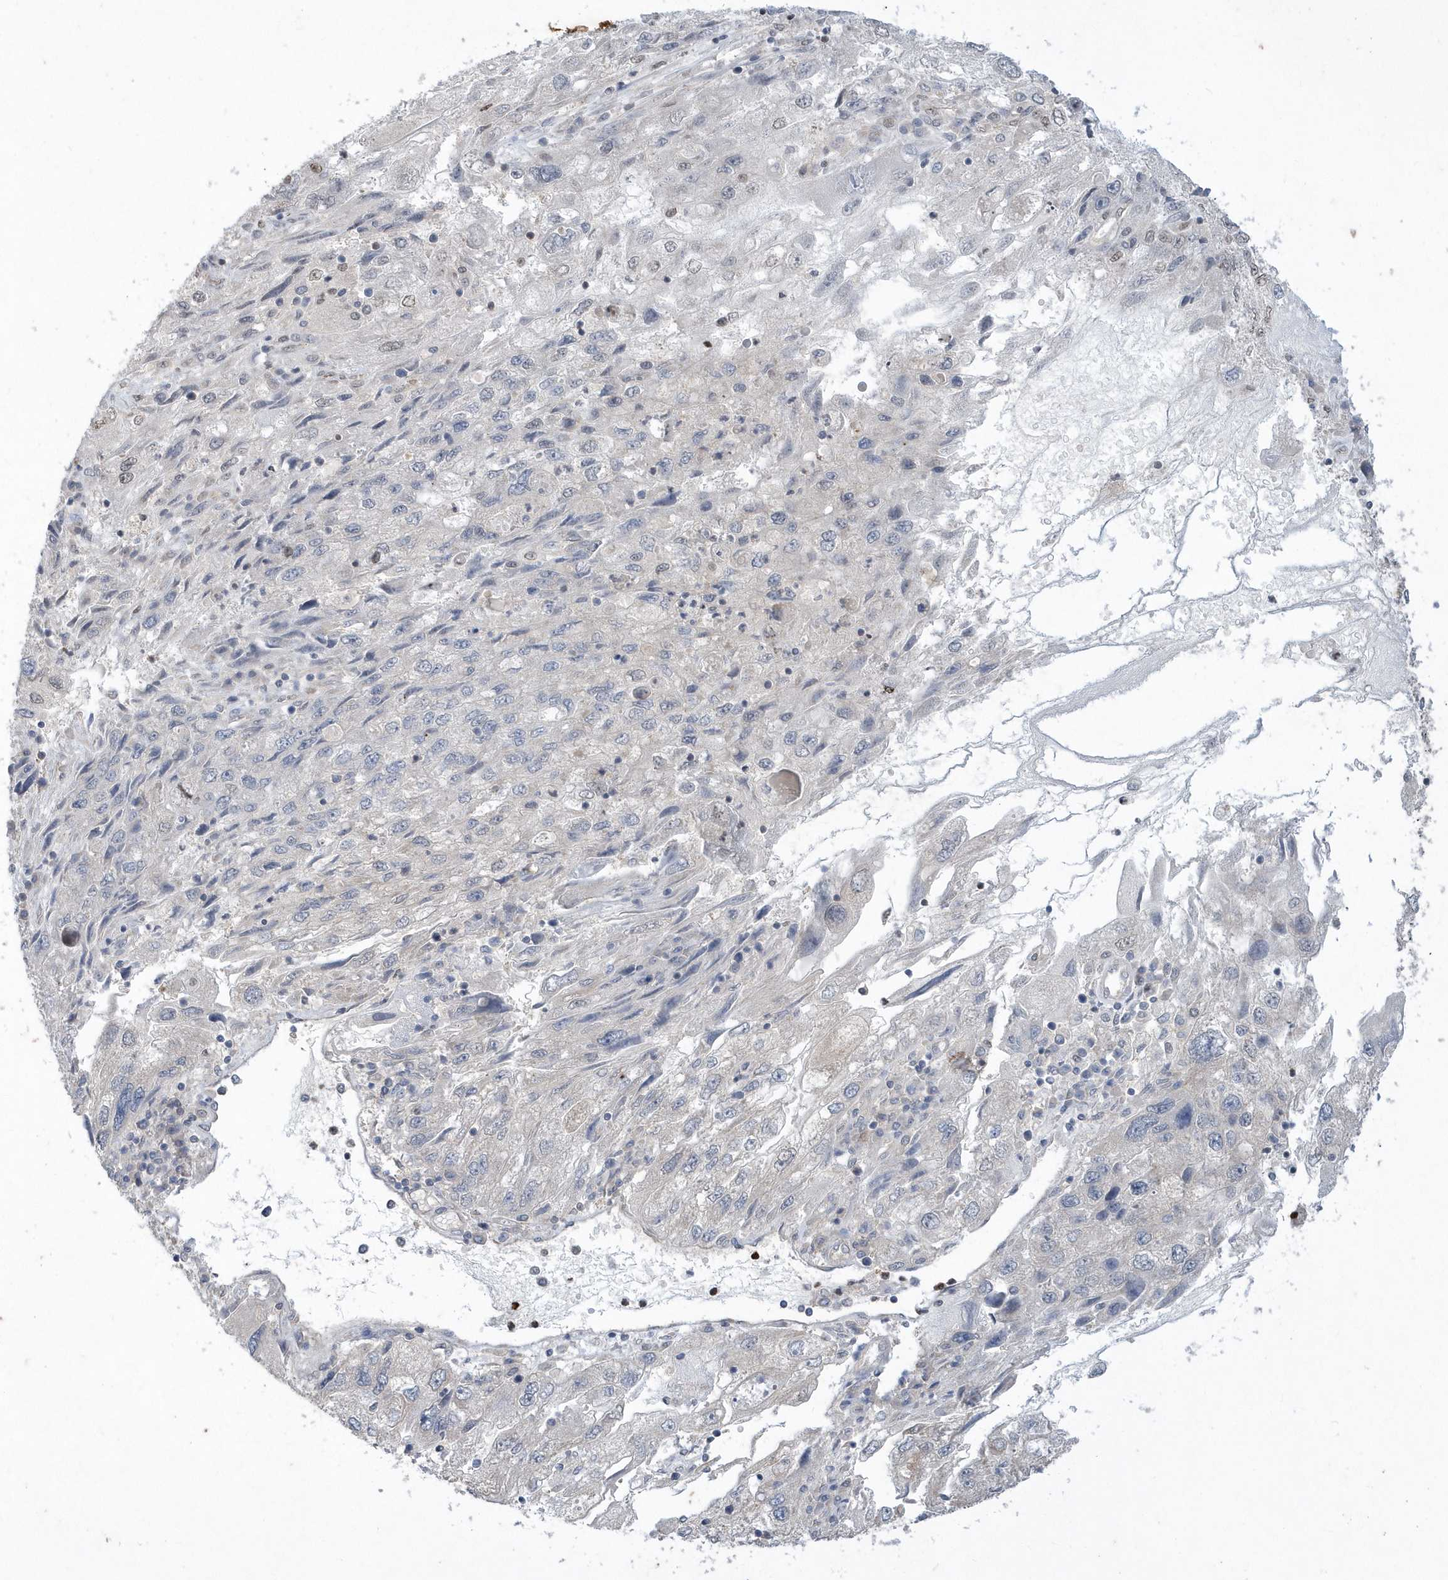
{"staining": {"intensity": "negative", "quantity": "none", "location": "none"}, "tissue": "endometrial cancer", "cell_type": "Tumor cells", "image_type": "cancer", "snomed": [{"axis": "morphology", "description": "Adenocarcinoma, NOS"}, {"axis": "topography", "description": "Endometrium"}], "caption": "Immunohistochemical staining of adenocarcinoma (endometrial) exhibits no significant staining in tumor cells.", "gene": "AKR7A2", "patient": {"sex": "female", "age": 49}}